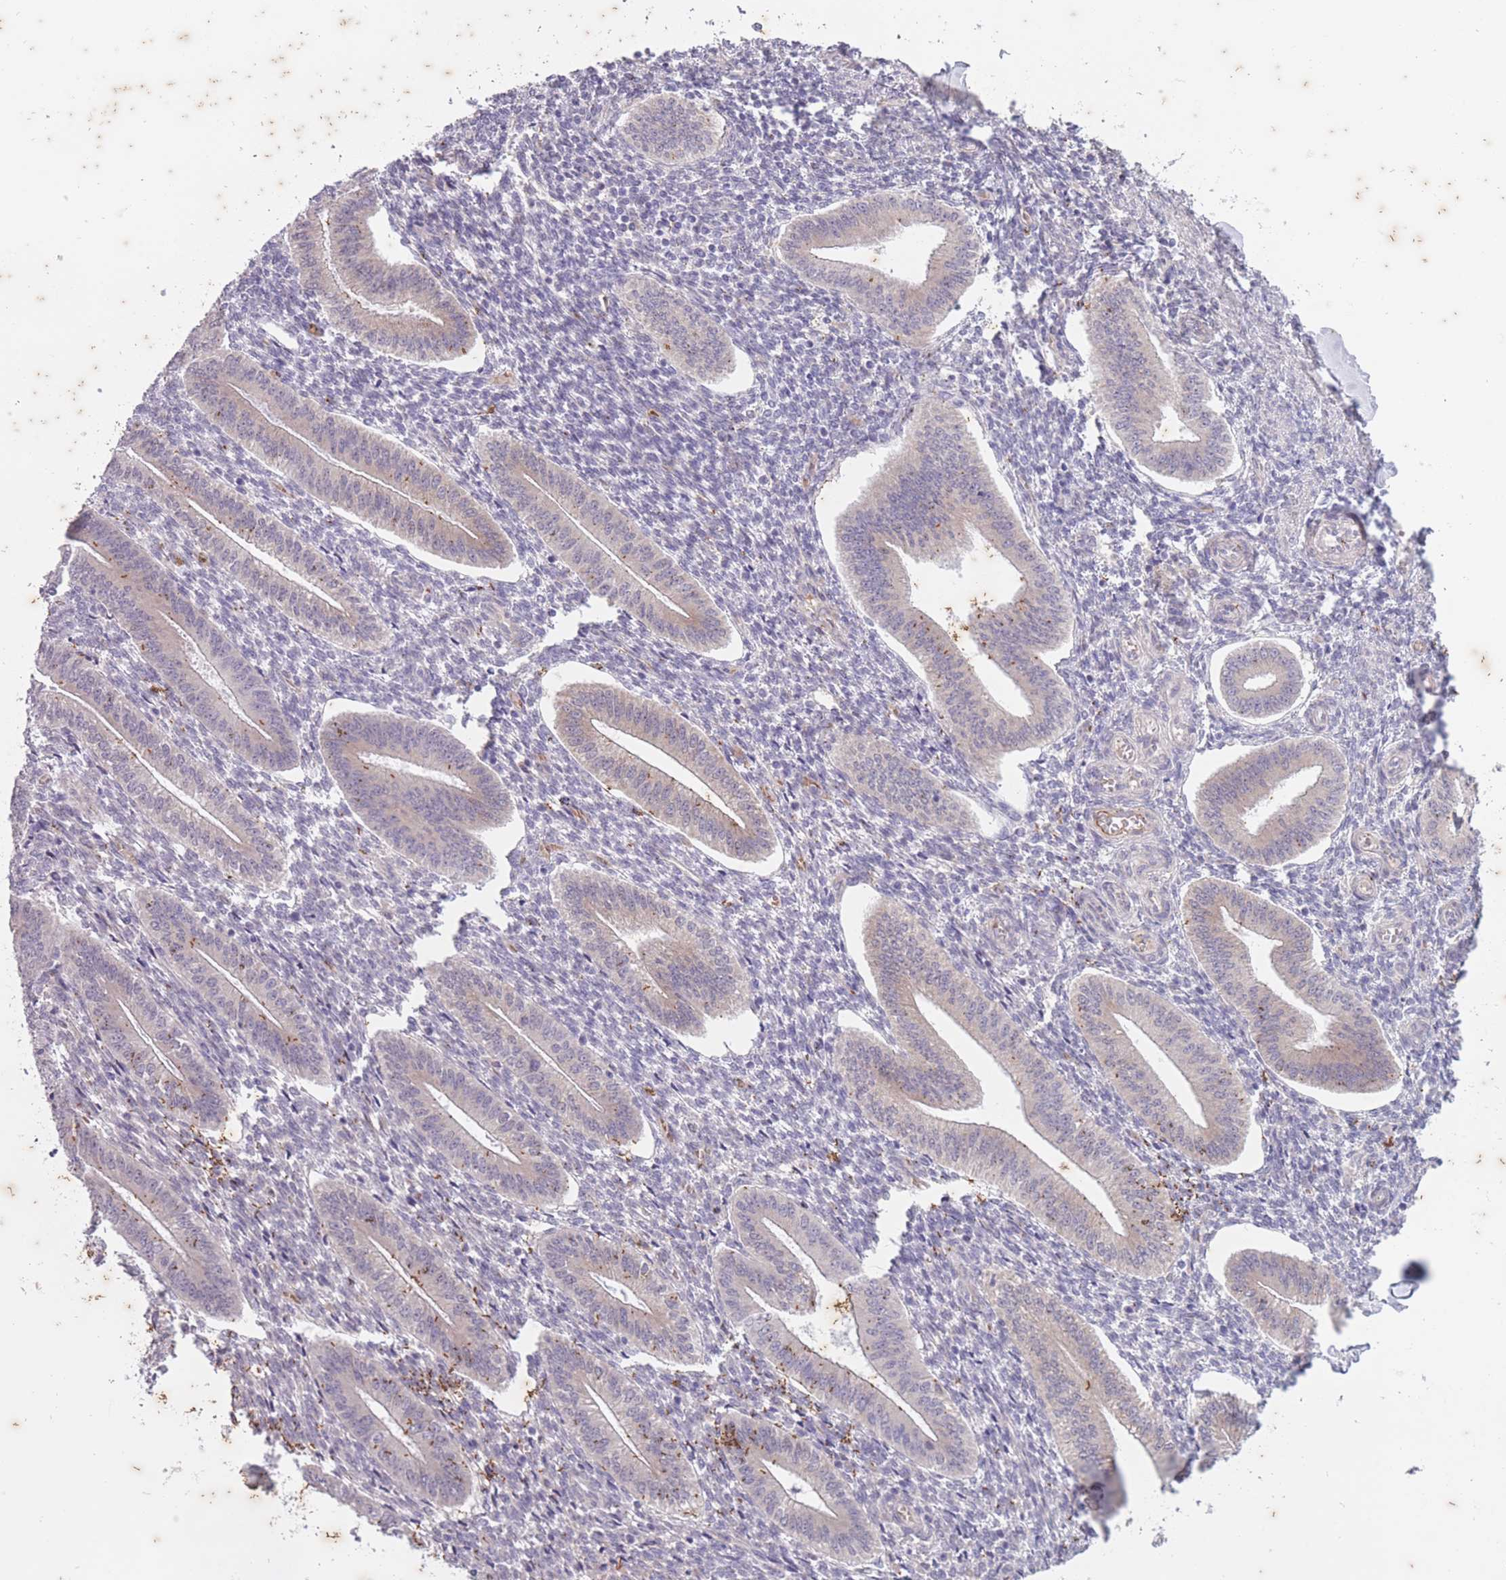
{"staining": {"intensity": "negative", "quantity": "none", "location": "none"}, "tissue": "endometrium", "cell_type": "Cells in endometrial stroma", "image_type": "normal", "snomed": [{"axis": "morphology", "description": "Normal tissue, NOS"}, {"axis": "topography", "description": "Endometrium"}], "caption": "High power microscopy photomicrograph of an IHC histopathology image of normal endometrium, revealing no significant positivity in cells in endometrial stroma. Brightfield microscopy of immunohistochemistry stained with DAB (3,3'-diaminobenzidine) (brown) and hematoxylin (blue), captured at high magnification.", "gene": "ARPIN", "patient": {"sex": "female", "age": 34}}